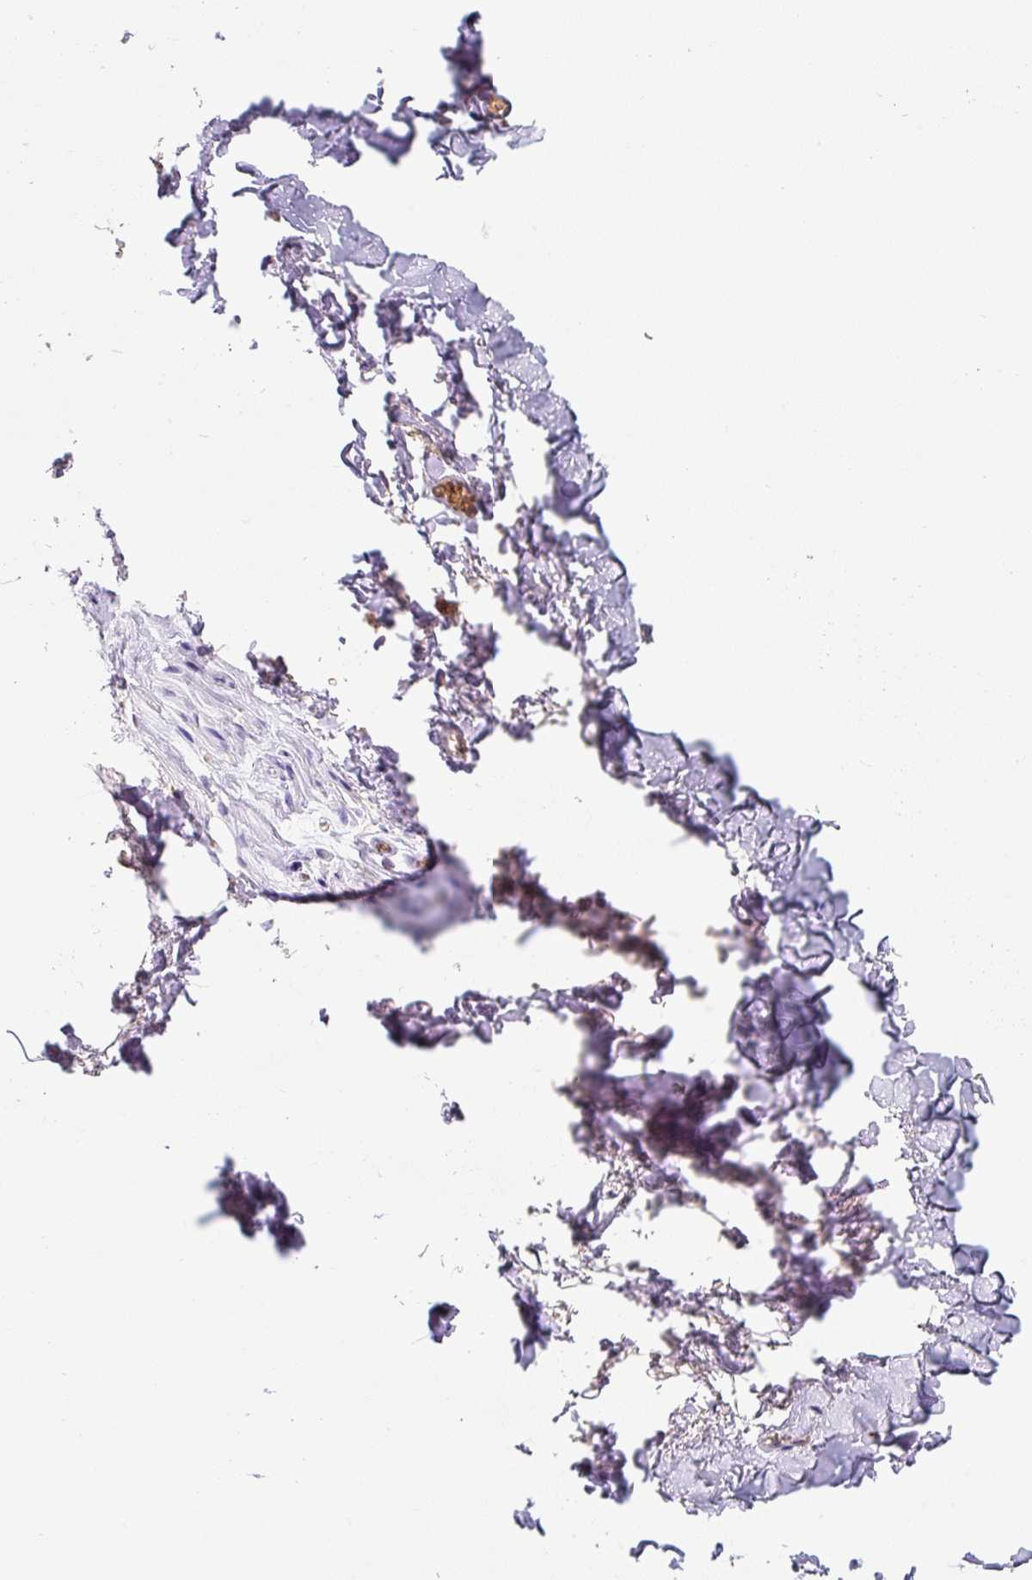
{"staining": {"intensity": "negative", "quantity": "none", "location": "none"}, "tissue": "adipose tissue", "cell_type": "Adipocytes", "image_type": "normal", "snomed": [{"axis": "morphology", "description": "Normal tissue, NOS"}, {"axis": "topography", "description": "Vulva"}, {"axis": "topography", "description": "Vagina"}, {"axis": "topography", "description": "Peripheral nerve tissue"}], "caption": "Adipocytes show no significant protein expression in normal adipose tissue. (DAB (3,3'-diaminobenzidine) immunohistochemistry with hematoxylin counter stain).", "gene": "MT", "patient": {"sex": "female", "age": 66}}